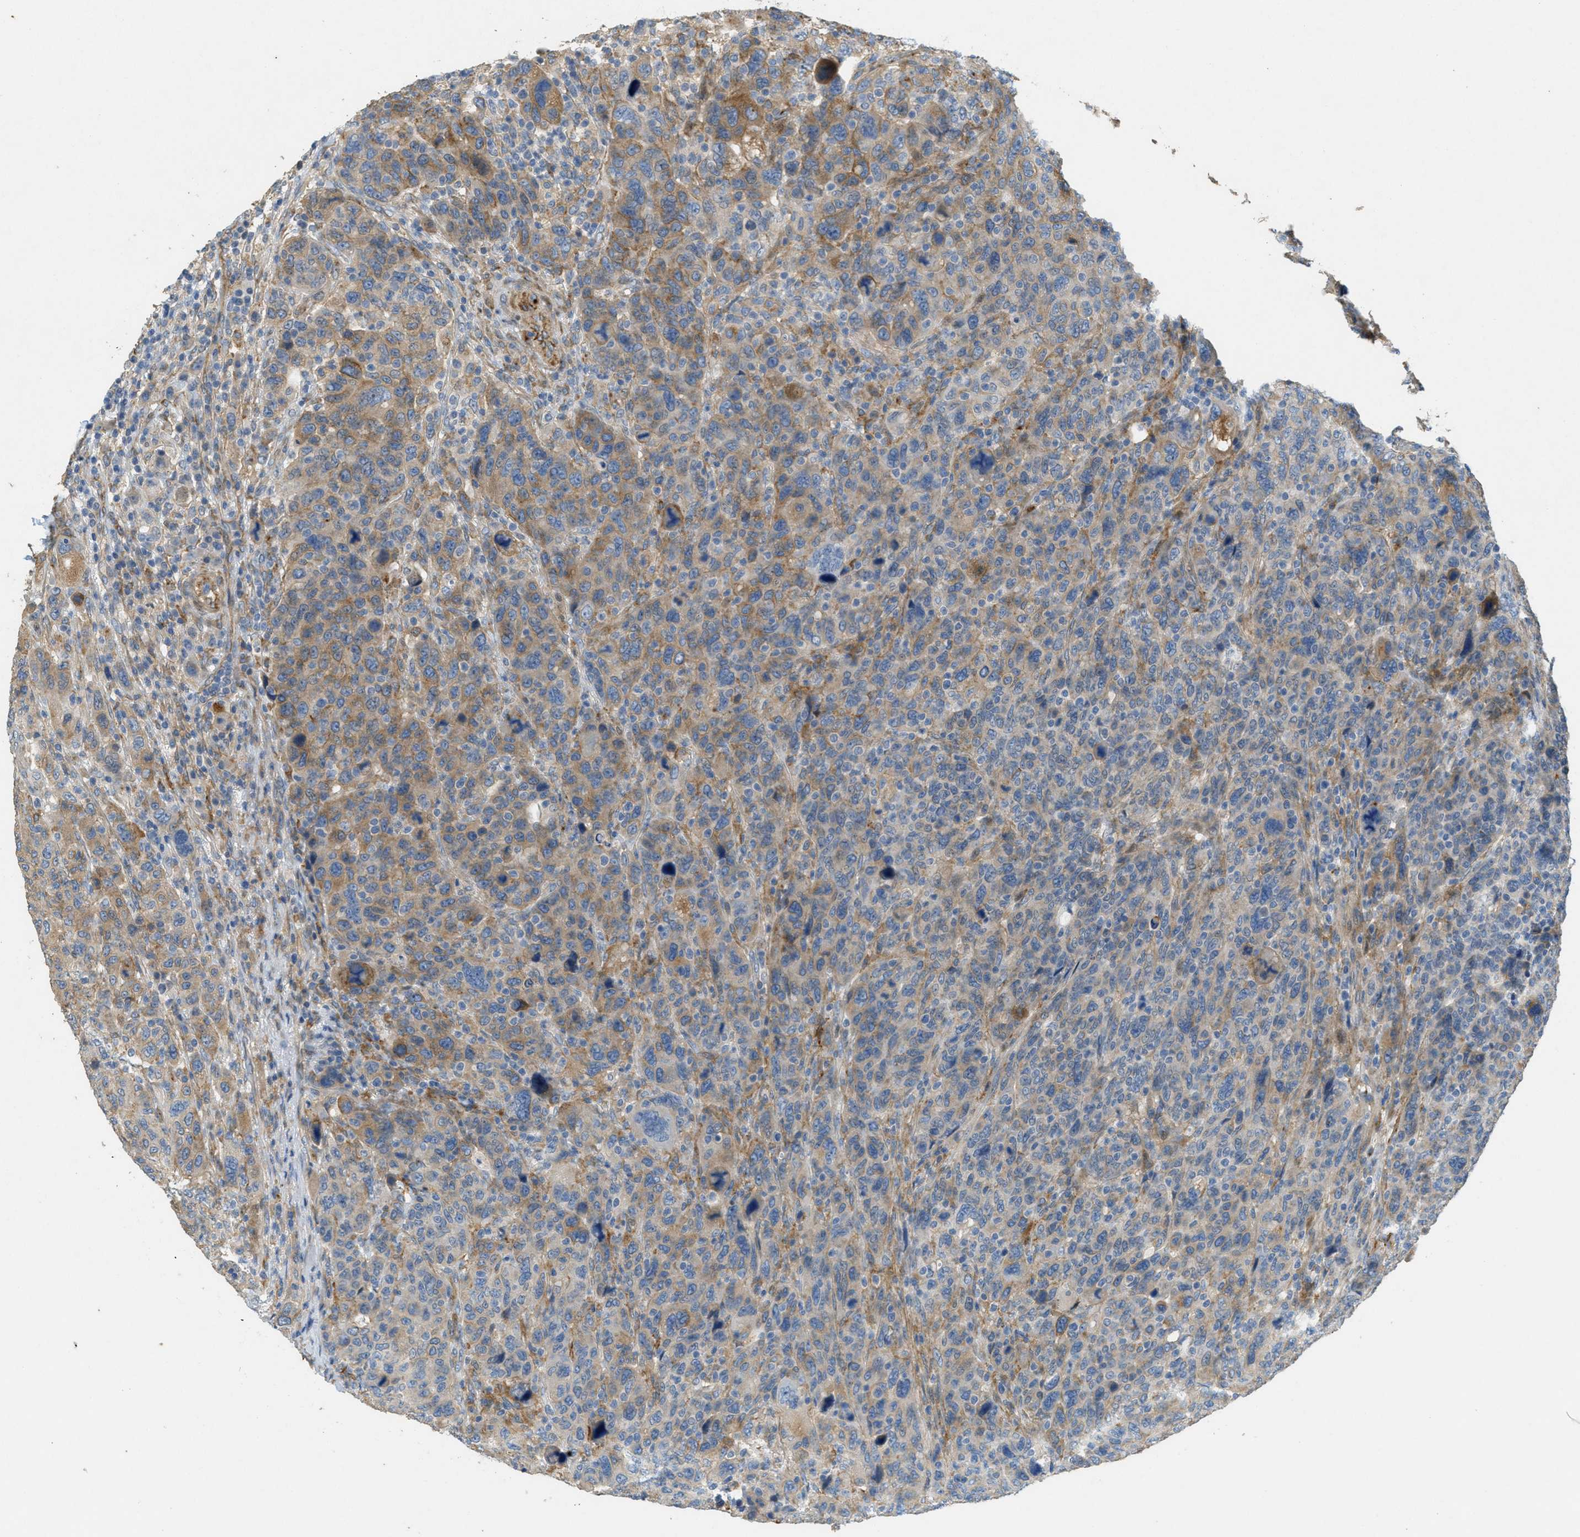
{"staining": {"intensity": "moderate", "quantity": "<25%", "location": "cytoplasmic/membranous"}, "tissue": "breast cancer", "cell_type": "Tumor cells", "image_type": "cancer", "snomed": [{"axis": "morphology", "description": "Duct carcinoma"}, {"axis": "topography", "description": "Breast"}], "caption": "The micrograph shows immunohistochemical staining of intraductal carcinoma (breast). There is moderate cytoplasmic/membranous positivity is seen in about <25% of tumor cells.", "gene": "ADCY5", "patient": {"sex": "female", "age": 37}}